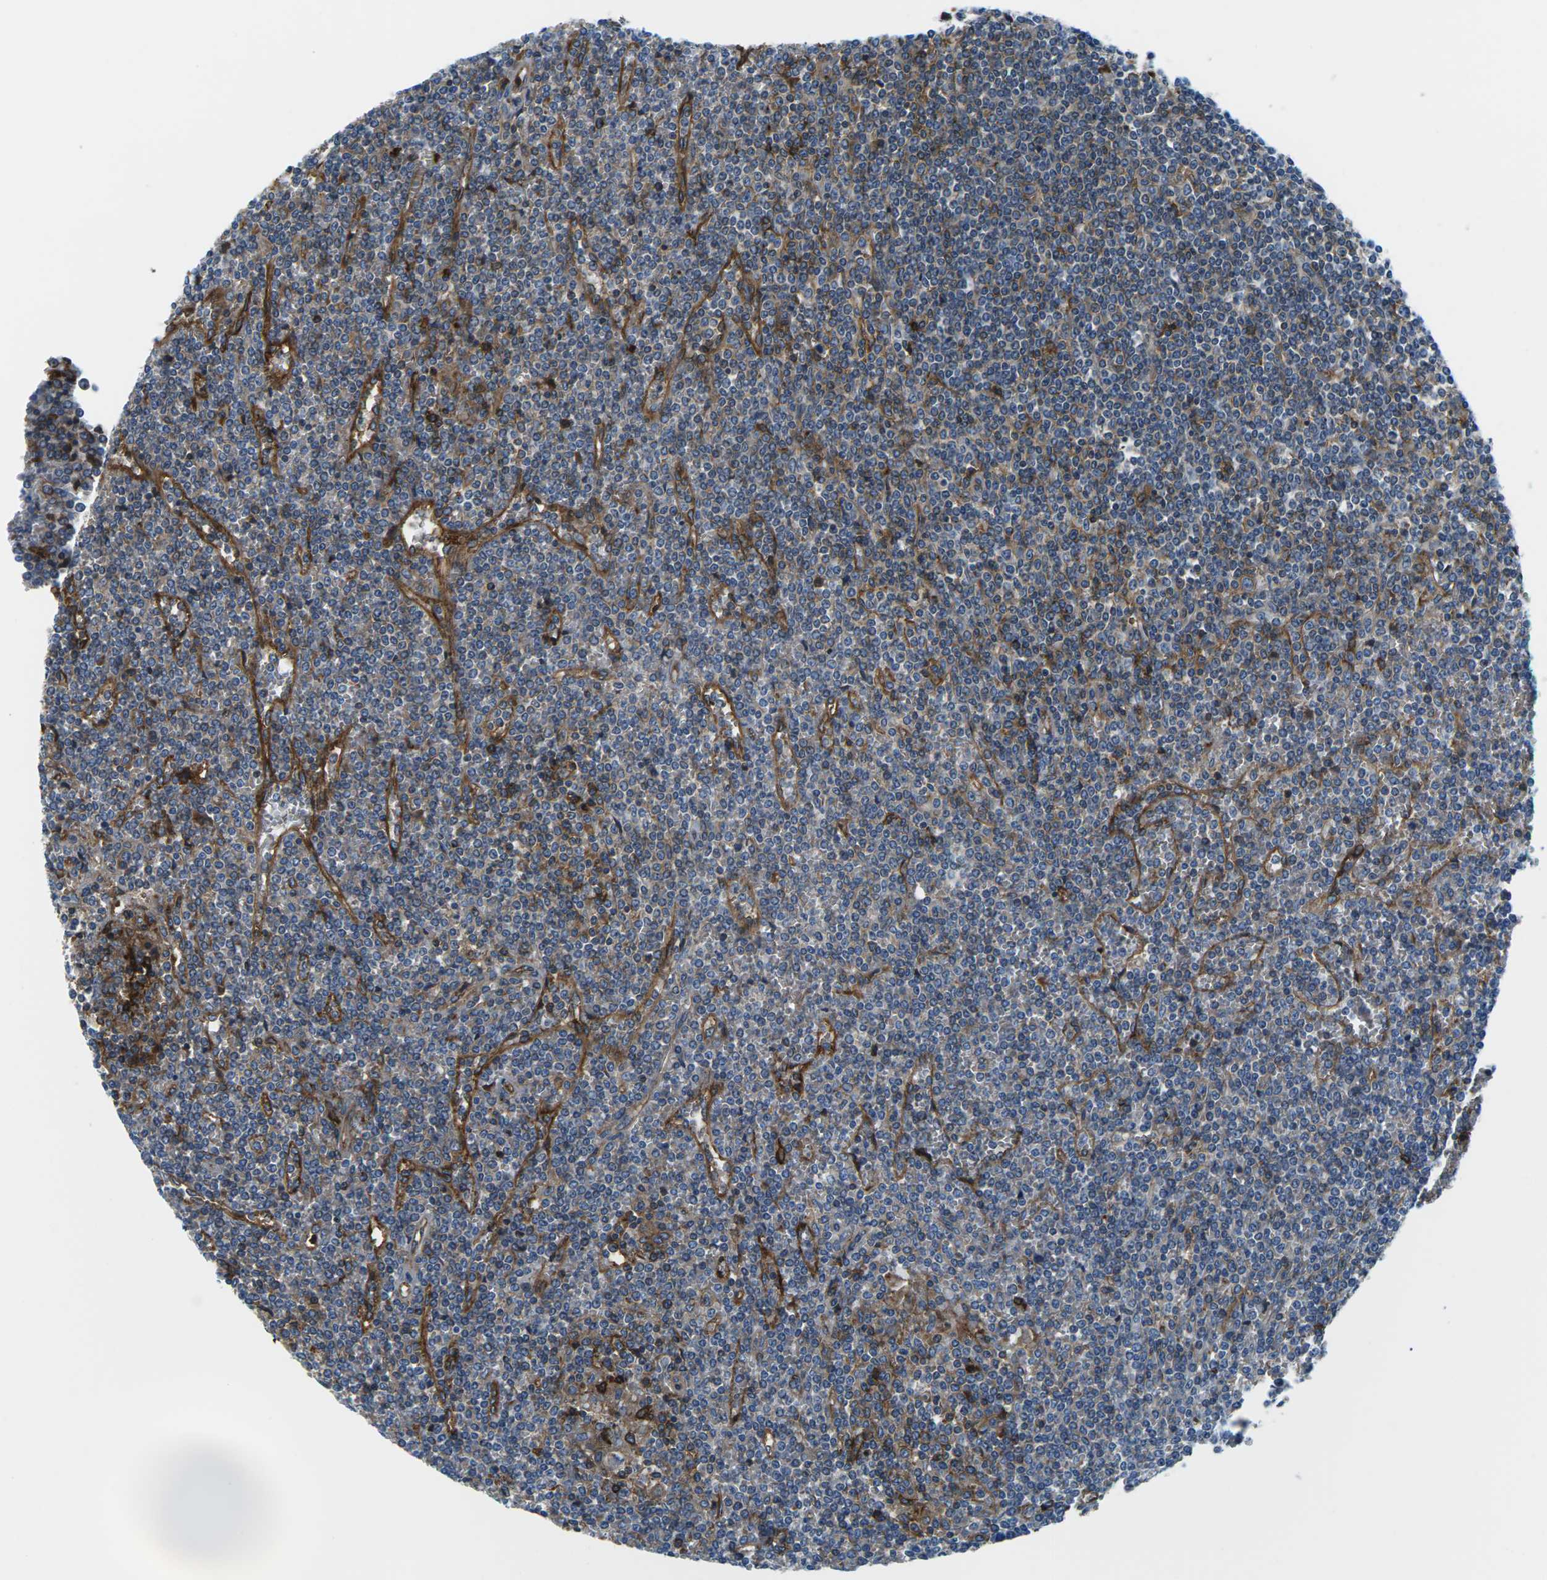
{"staining": {"intensity": "strong", "quantity": "<25%", "location": "cytoplasmic/membranous"}, "tissue": "lymphoma", "cell_type": "Tumor cells", "image_type": "cancer", "snomed": [{"axis": "morphology", "description": "Malignant lymphoma, non-Hodgkin's type, Low grade"}, {"axis": "topography", "description": "Spleen"}], "caption": "A brown stain shows strong cytoplasmic/membranous positivity of a protein in human malignant lymphoma, non-Hodgkin's type (low-grade) tumor cells. Nuclei are stained in blue.", "gene": "SOCS4", "patient": {"sex": "female", "age": 19}}